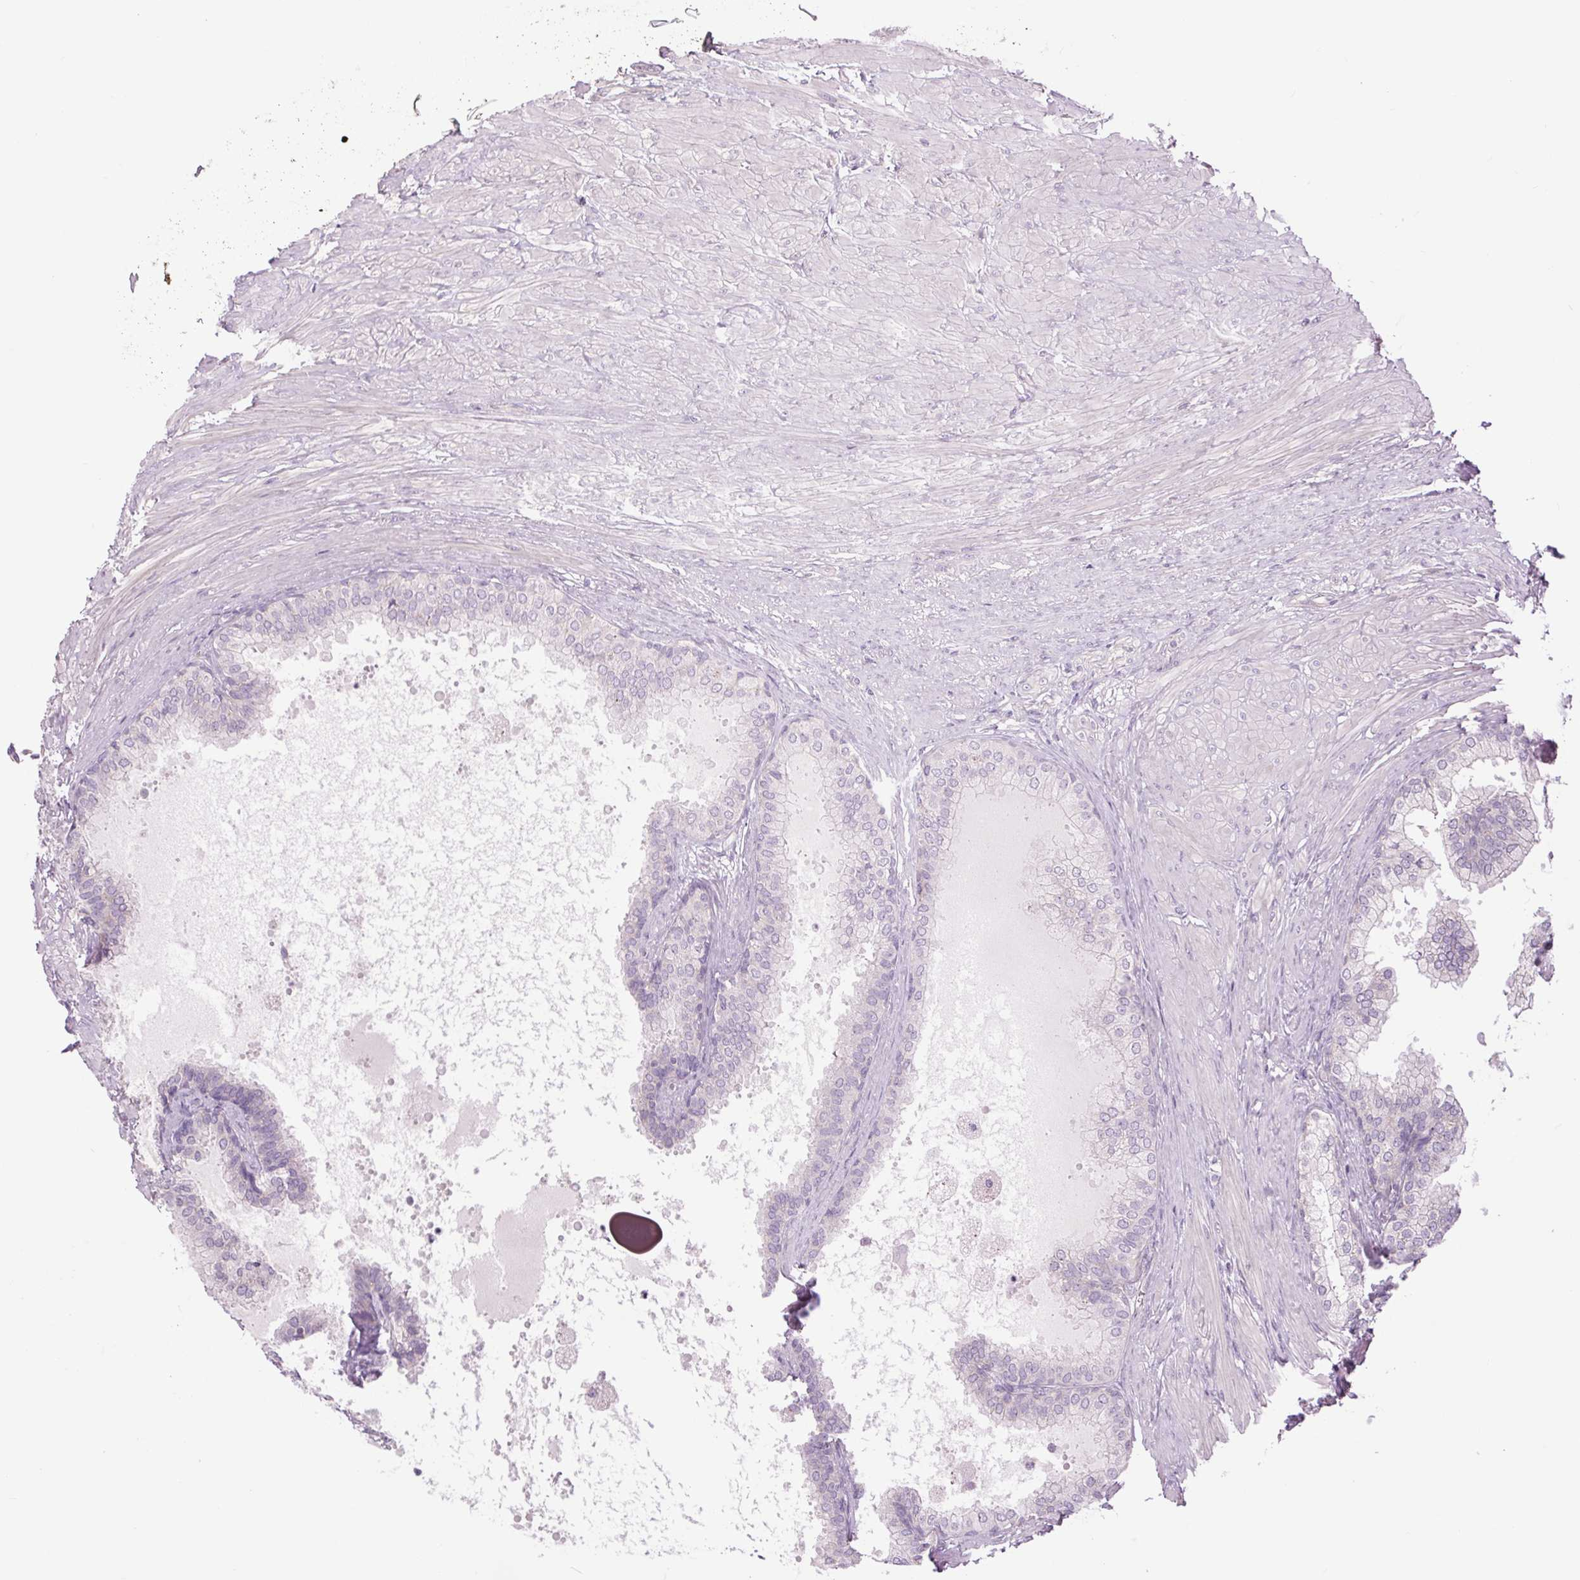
{"staining": {"intensity": "negative", "quantity": "none", "location": "none"}, "tissue": "prostate", "cell_type": "Glandular cells", "image_type": "normal", "snomed": [{"axis": "morphology", "description": "Normal tissue, NOS"}, {"axis": "topography", "description": "Prostate"}, {"axis": "topography", "description": "Peripheral nerve tissue"}], "caption": "Histopathology image shows no protein positivity in glandular cells of benign prostate. (DAB (3,3'-diaminobenzidine) IHC with hematoxylin counter stain).", "gene": "CTNNA3", "patient": {"sex": "male", "age": 55}}